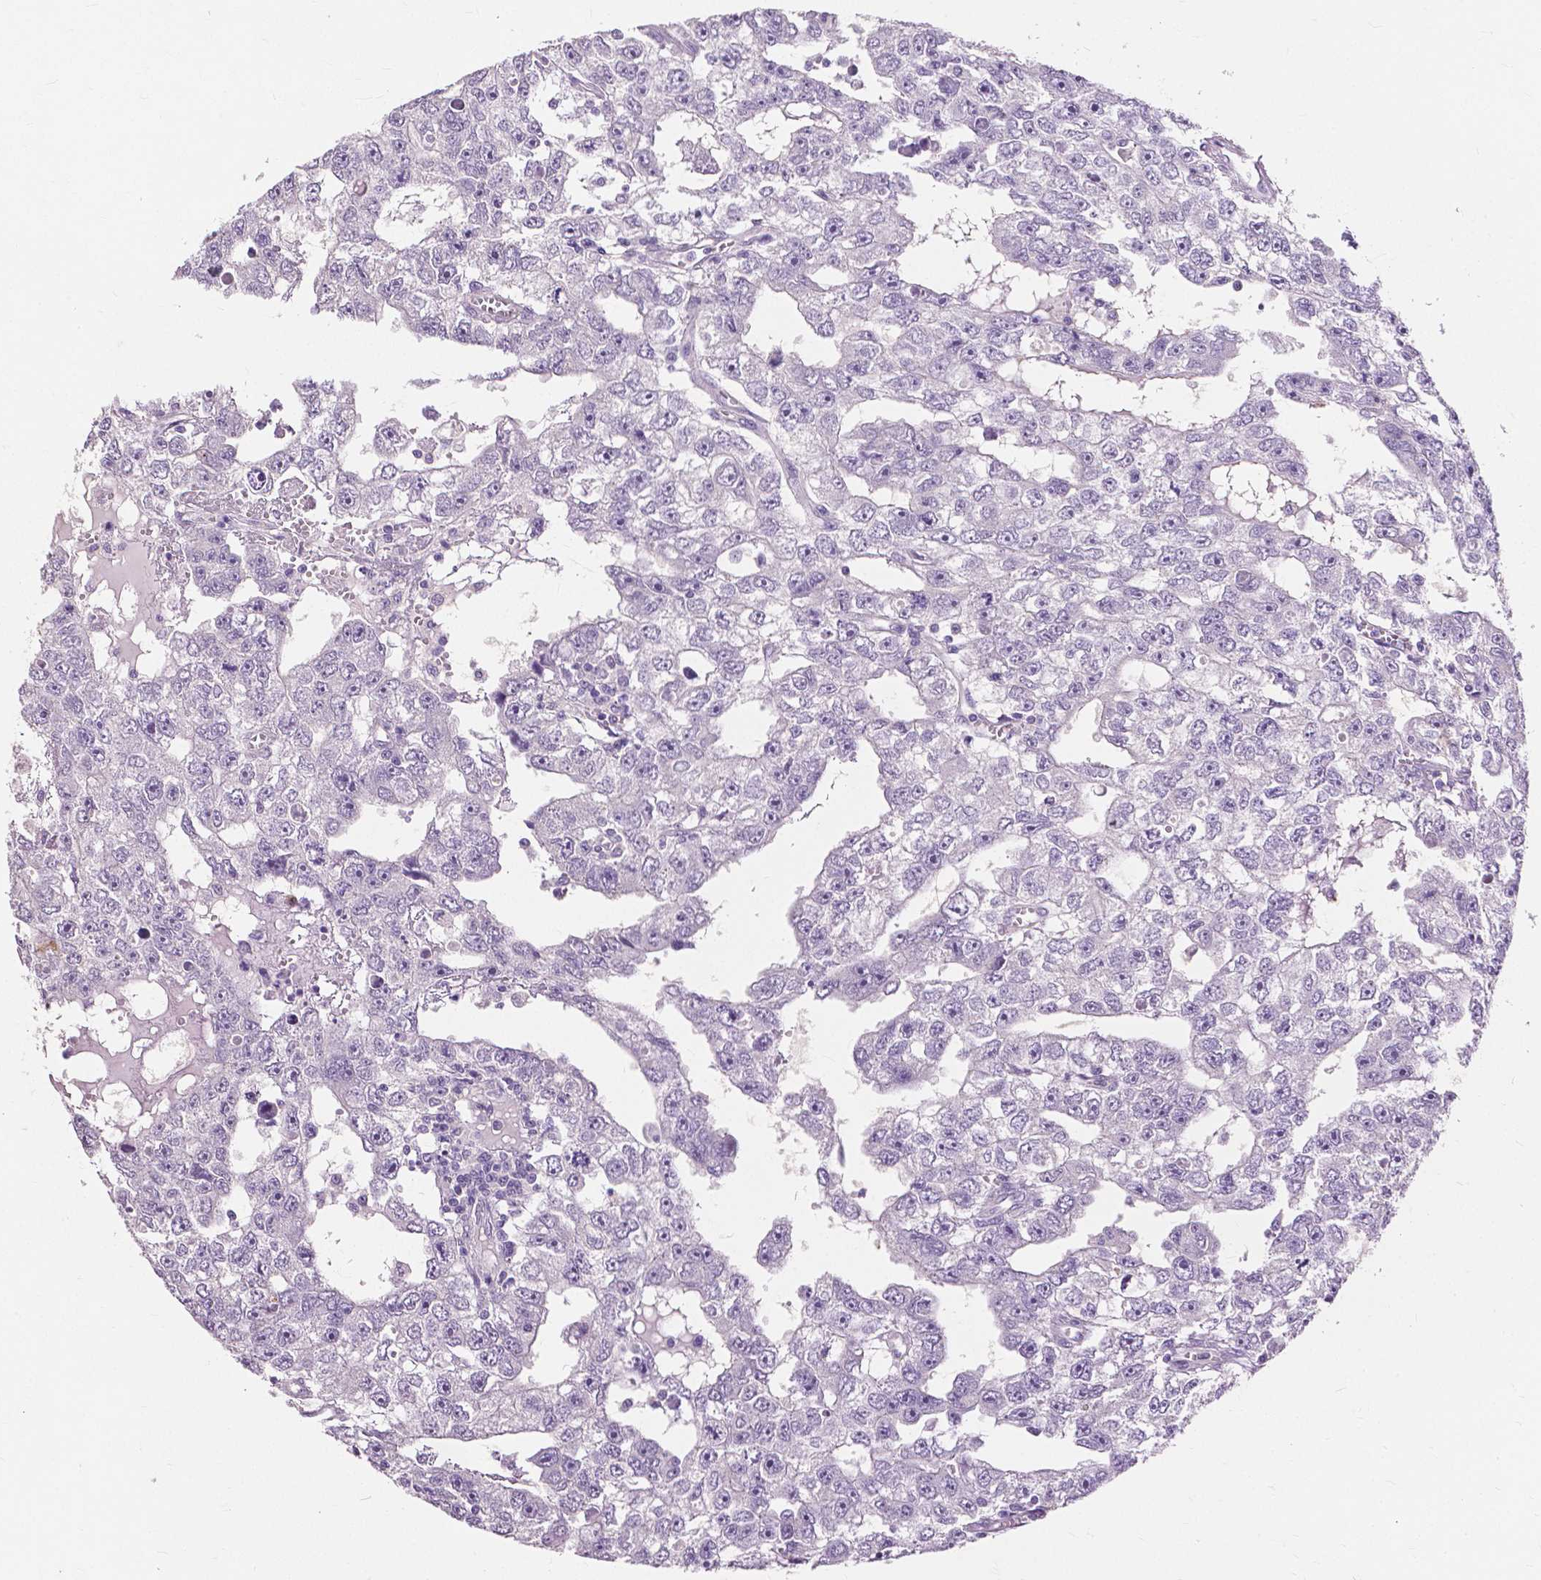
{"staining": {"intensity": "negative", "quantity": "none", "location": "none"}, "tissue": "testis cancer", "cell_type": "Tumor cells", "image_type": "cancer", "snomed": [{"axis": "morphology", "description": "Carcinoma, Embryonal, NOS"}, {"axis": "topography", "description": "Testis"}], "caption": "A micrograph of testis cancer stained for a protein demonstrates no brown staining in tumor cells.", "gene": "CXCR2", "patient": {"sex": "male", "age": 20}}